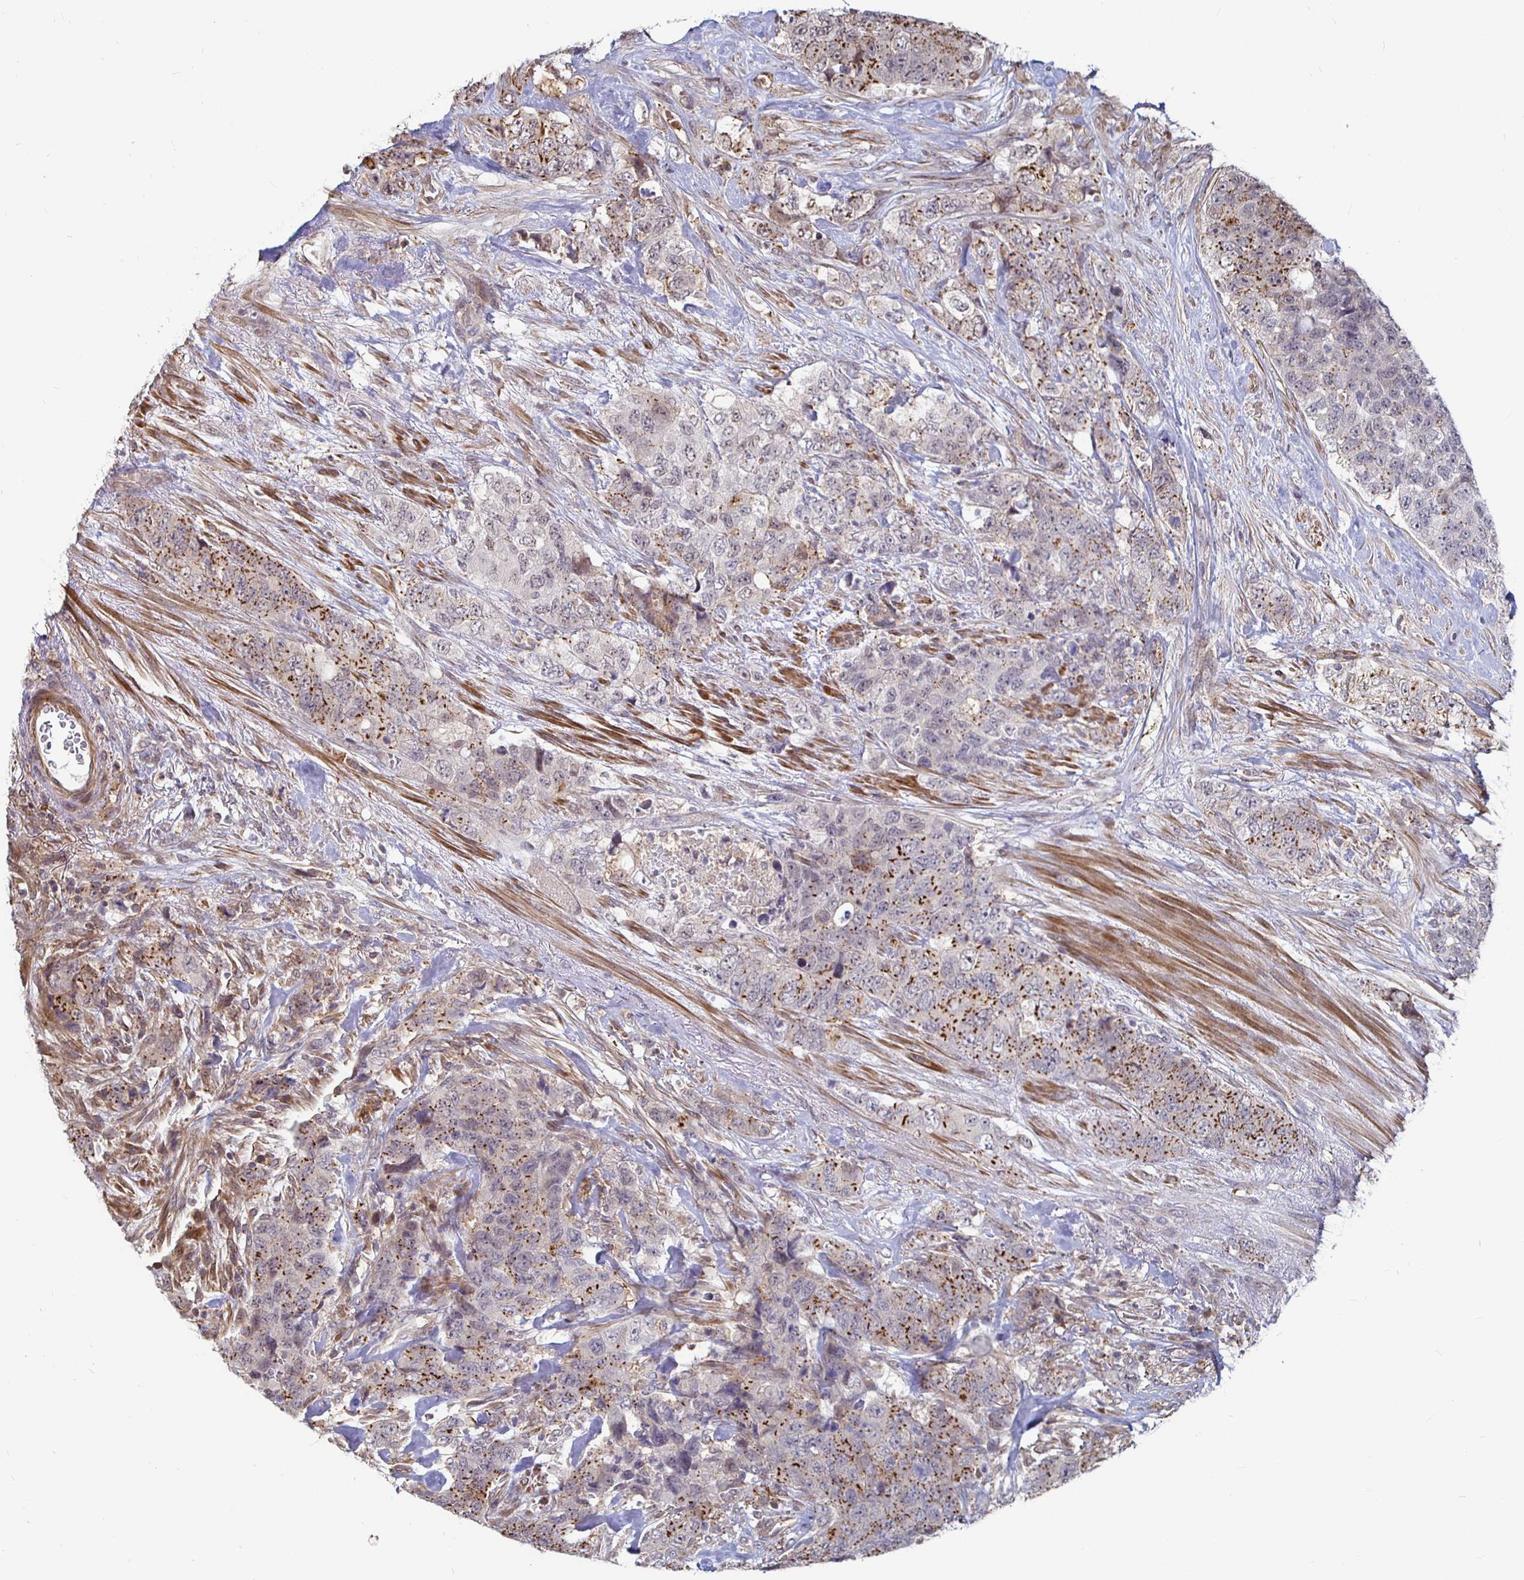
{"staining": {"intensity": "moderate", "quantity": "25%-75%", "location": "cytoplasmic/membranous"}, "tissue": "urothelial cancer", "cell_type": "Tumor cells", "image_type": "cancer", "snomed": [{"axis": "morphology", "description": "Urothelial carcinoma, High grade"}, {"axis": "topography", "description": "Urinary bladder"}], "caption": "Immunohistochemistry (IHC) (DAB) staining of human urothelial carcinoma (high-grade) demonstrates moderate cytoplasmic/membranous protein positivity in about 25%-75% of tumor cells.", "gene": "CAPN11", "patient": {"sex": "female", "age": 78}}